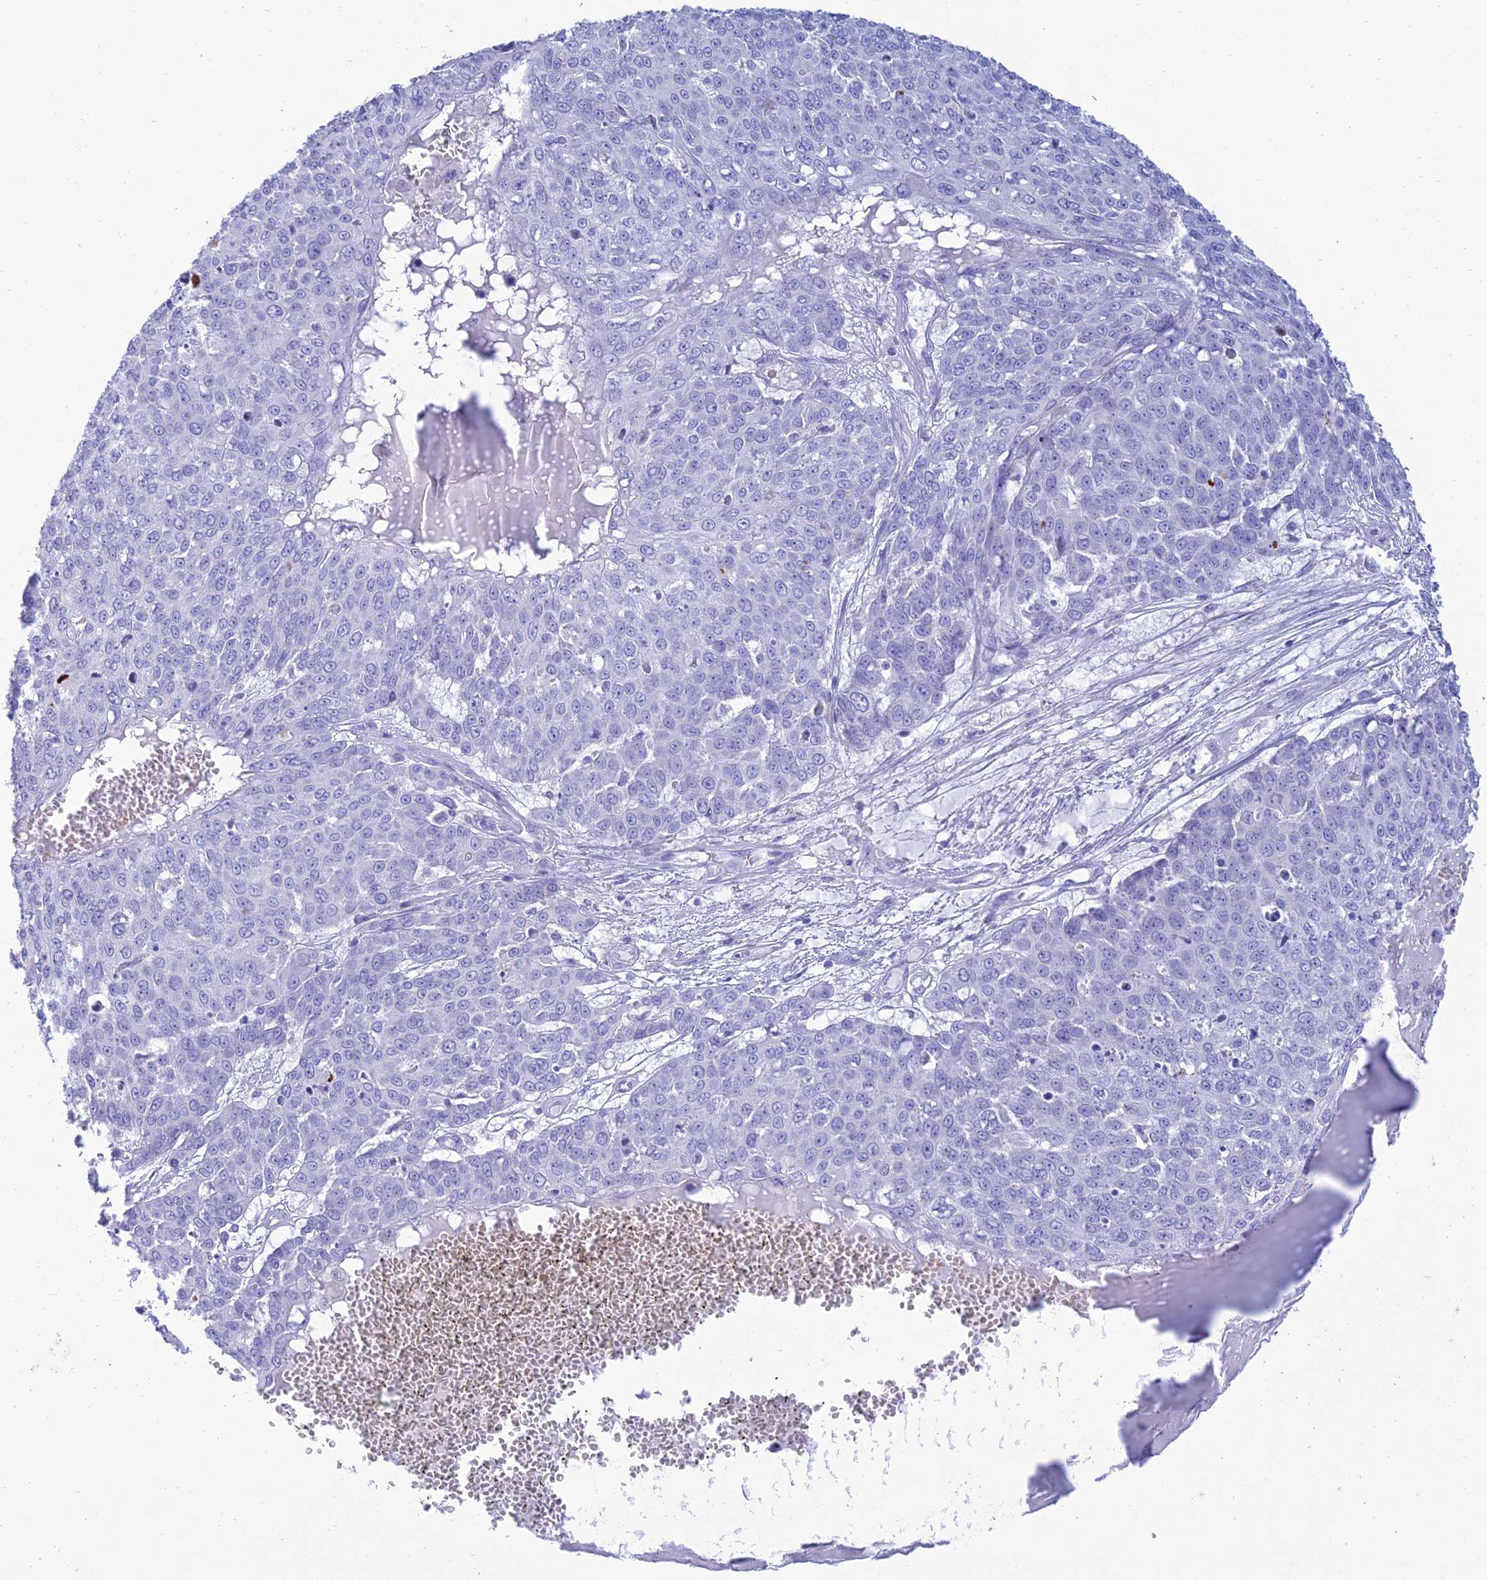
{"staining": {"intensity": "negative", "quantity": "none", "location": "none"}, "tissue": "skin cancer", "cell_type": "Tumor cells", "image_type": "cancer", "snomed": [{"axis": "morphology", "description": "Squamous cell carcinoma, NOS"}, {"axis": "topography", "description": "Skin"}], "caption": "This is a histopathology image of IHC staining of squamous cell carcinoma (skin), which shows no staining in tumor cells. (DAB IHC visualized using brightfield microscopy, high magnification).", "gene": "MAL2", "patient": {"sex": "male", "age": 71}}